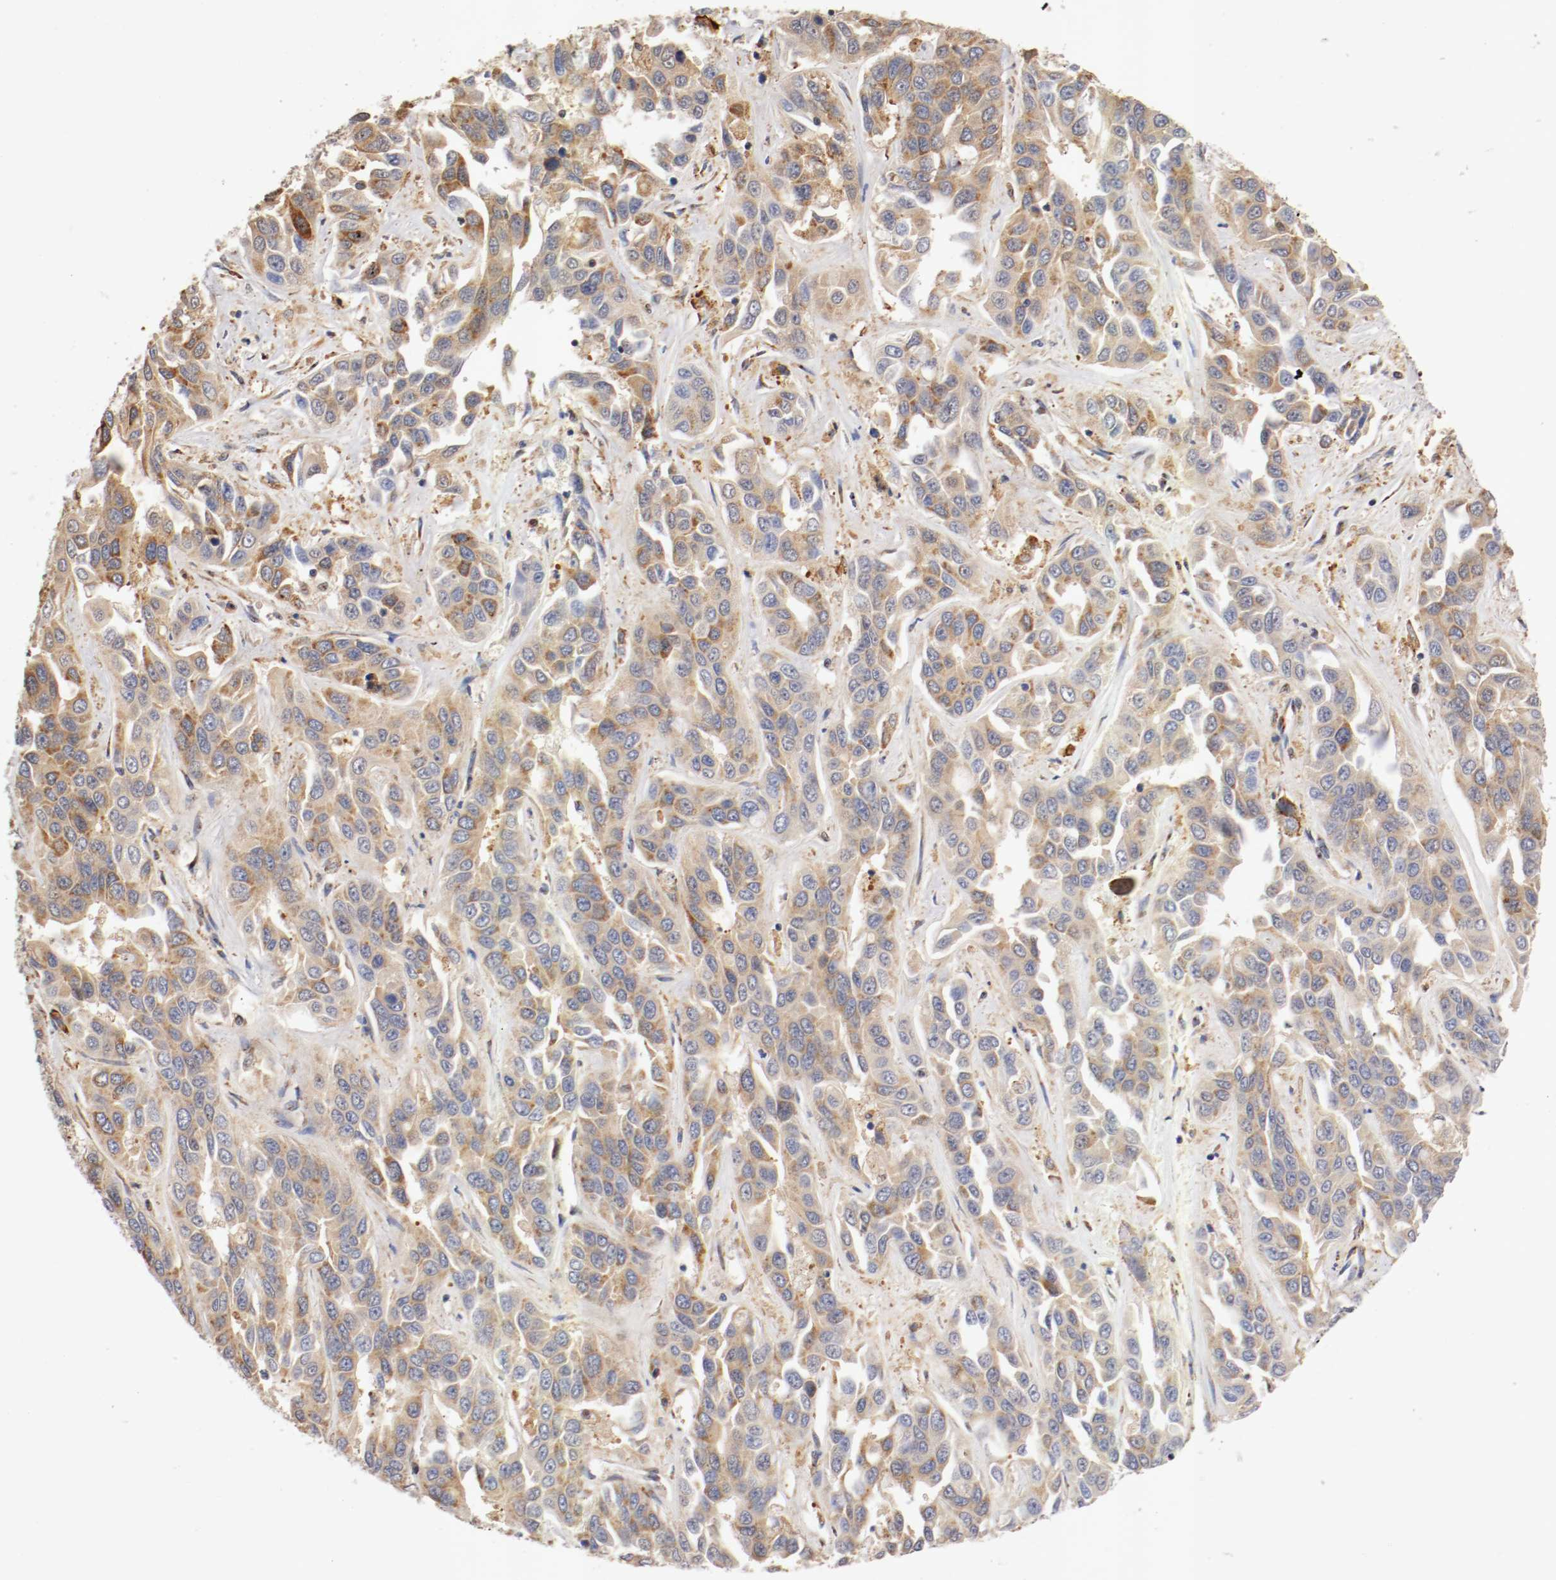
{"staining": {"intensity": "weak", "quantity": ">75%", "location": "cytoplasmic/membranous"}, "tissue": "liver cancer", "cell_type": "Tumor cells", "image_type": "cancer", "snomed": [{"axis": "morphology", "description": "Cholangiocarcinoma"}, {"axis": "topography", "description": "Liver"}], "caption": "A high-resolution image shows immunohistochemistry staining of liver cancer (cholangiocarcinoma), which displays weak cytoplasmic/membranous expression in approximately >75% of tumor cells.", "gene": "TNFSF13", "patient": {"sex": "female", "age": 52}}